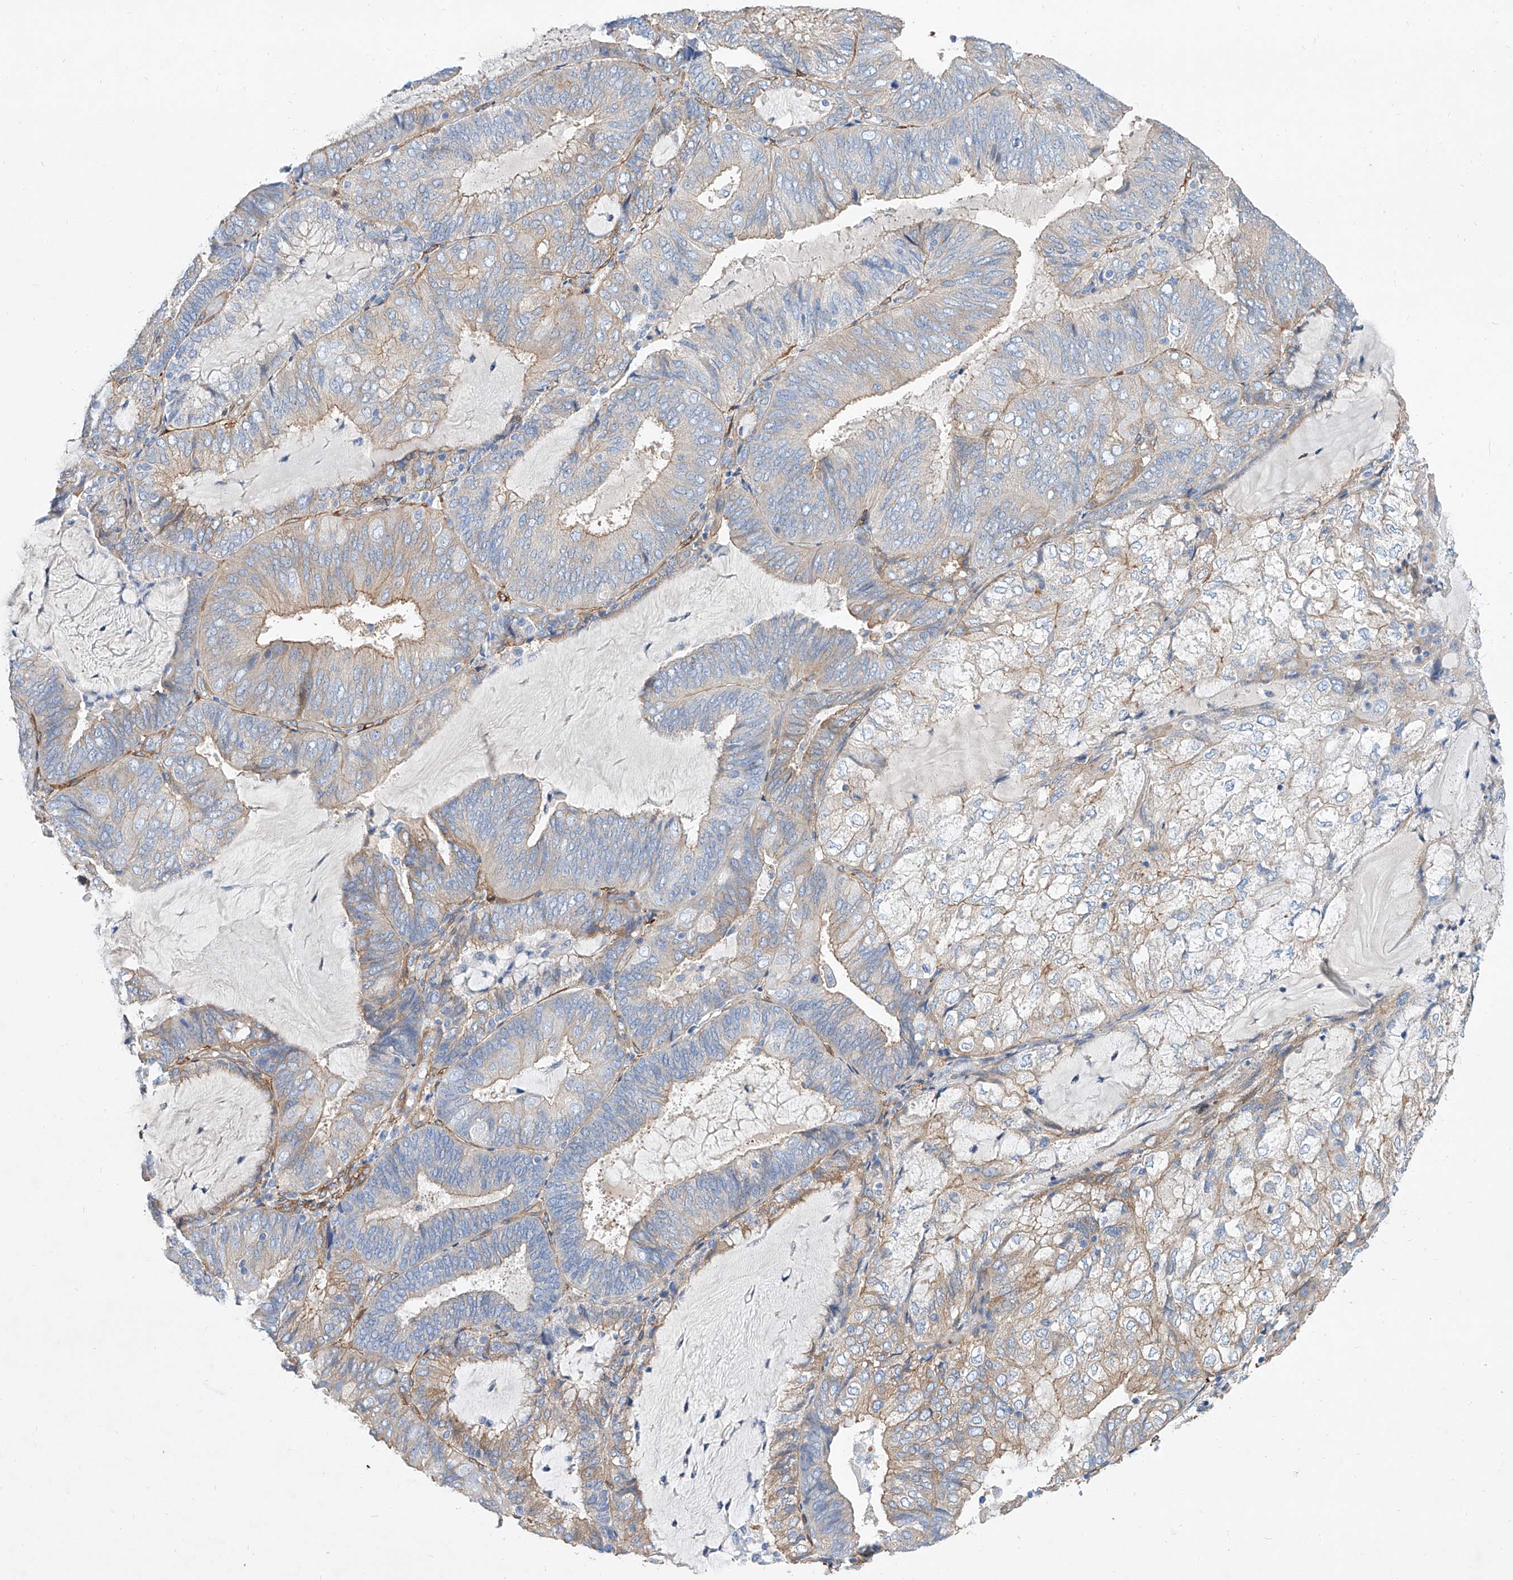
{"staining": {"intensity": "moderate", "quantity": "<25%", "location": "cytoplasmic/membranous"}, "tissue": "endometrial cancer", "cell_type": "Tumor cells", "image_type": "cancer", "snomed": [{"axis": "morphology", "description": "Adenocarcinoma, NOS"}, {"axis": "topography", "description": "Endometrium"}], "caption": "Immunohistochemistry staining of endometrial adenocarcinoma, which shows low levels of moderate cytoplasmic/membranous positivity in about <25% of tumor cells indicating moderate cytoplasmic/membranous protein staining. The staining was performed using DAB (3,3'-diaminobenzidine) (brown) for protein detection and nuclei were counterstained in hematoxylin (blue).", "gene": "TAS2R60", "patient": {"sex": "female", "age": 81}}